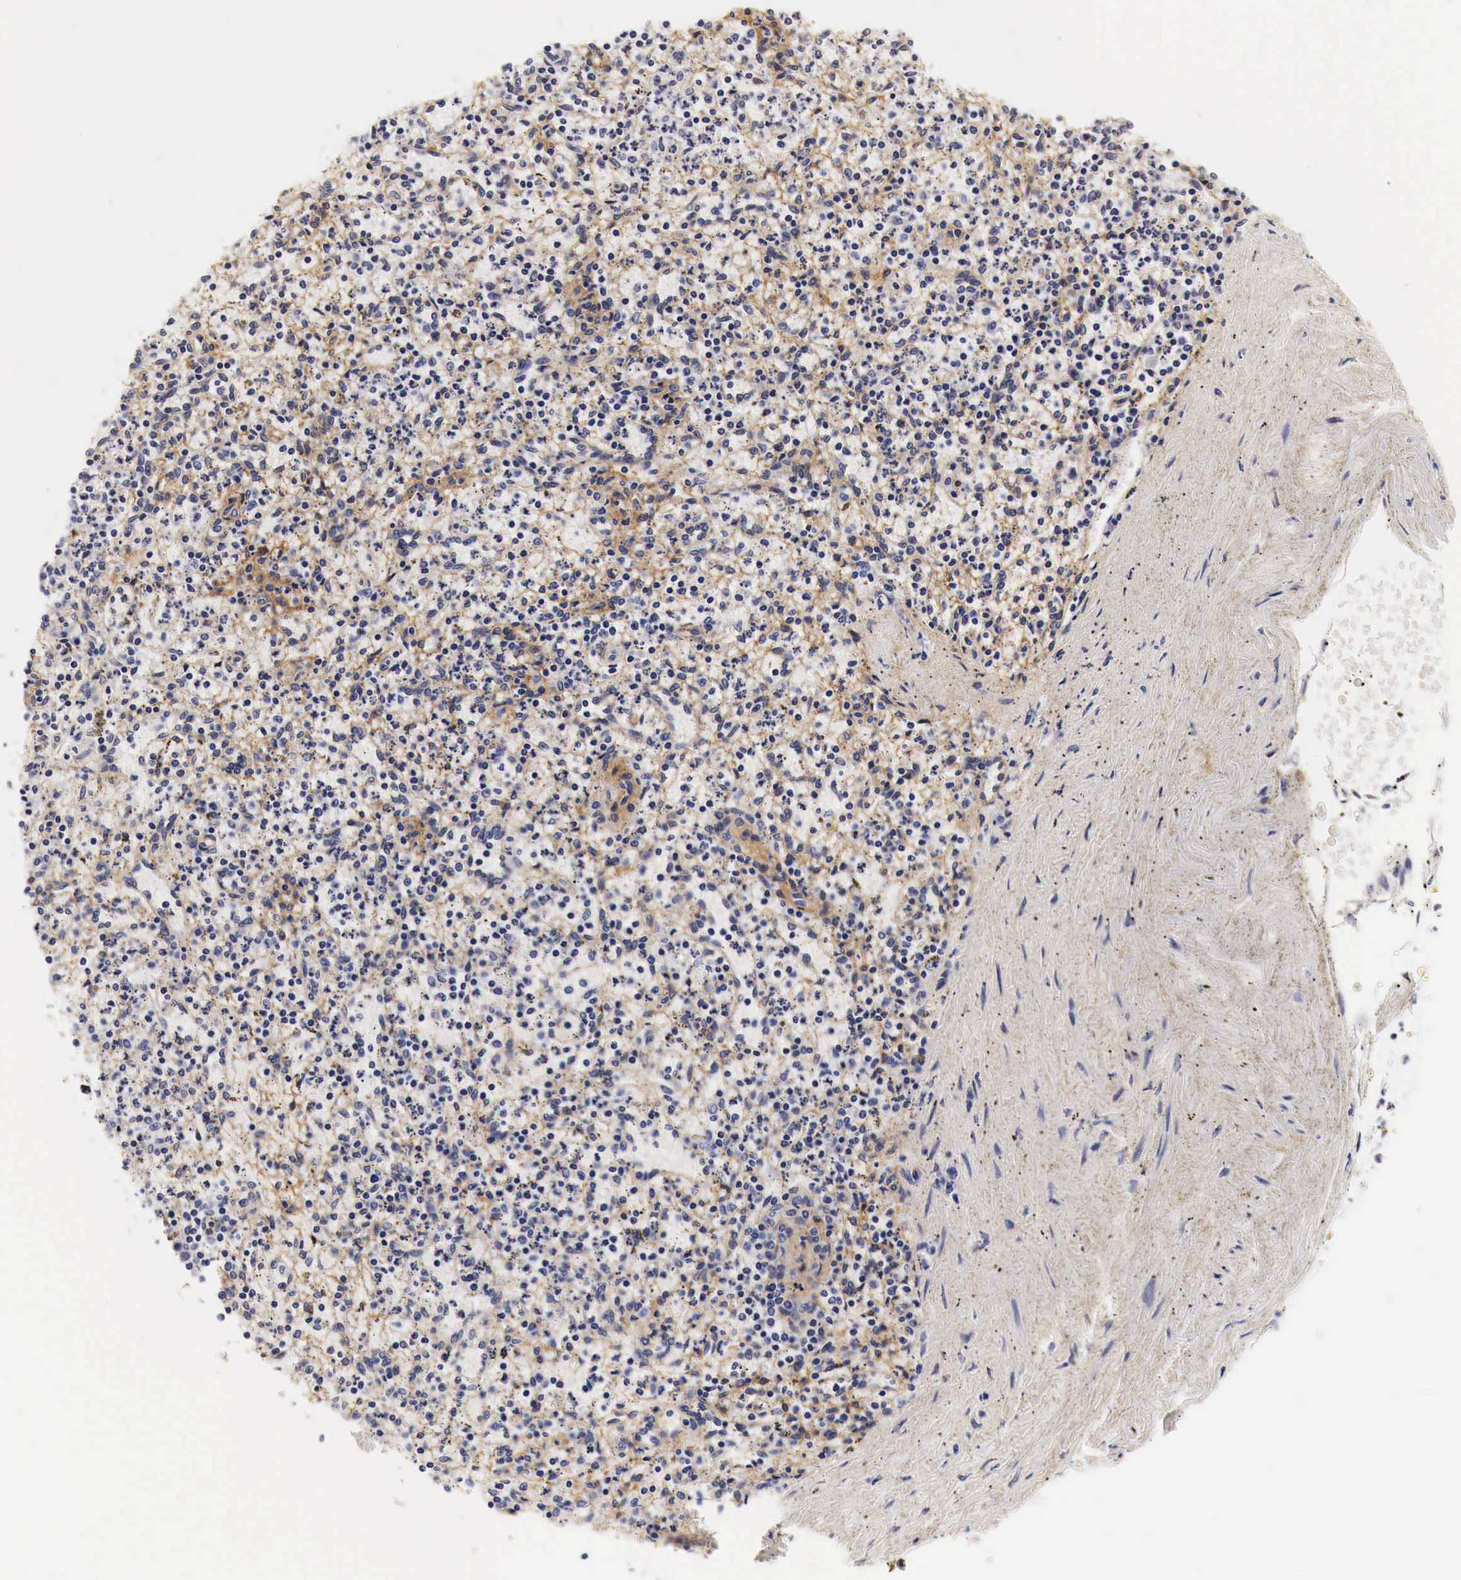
{"staining": {"intensity": "negative", "quantity": "none", "location": "none"}, "tissue": "spleen", "cell_type": "Cells in red pulp", "image_type": "normal", "snomed": [{"axis": "morphology", "description": "Normal tissue, NOS"}, {"axis": "topography", "description": "Spleen"}], "caption": "Immunohistochemistry (IHC) of benign spleen exhibits no staining in cells in red pulp. (IHC, brightfield microscopy, high magnification).", "gene": "EGFR", "patient": {"sex": "male", "age": 72}}